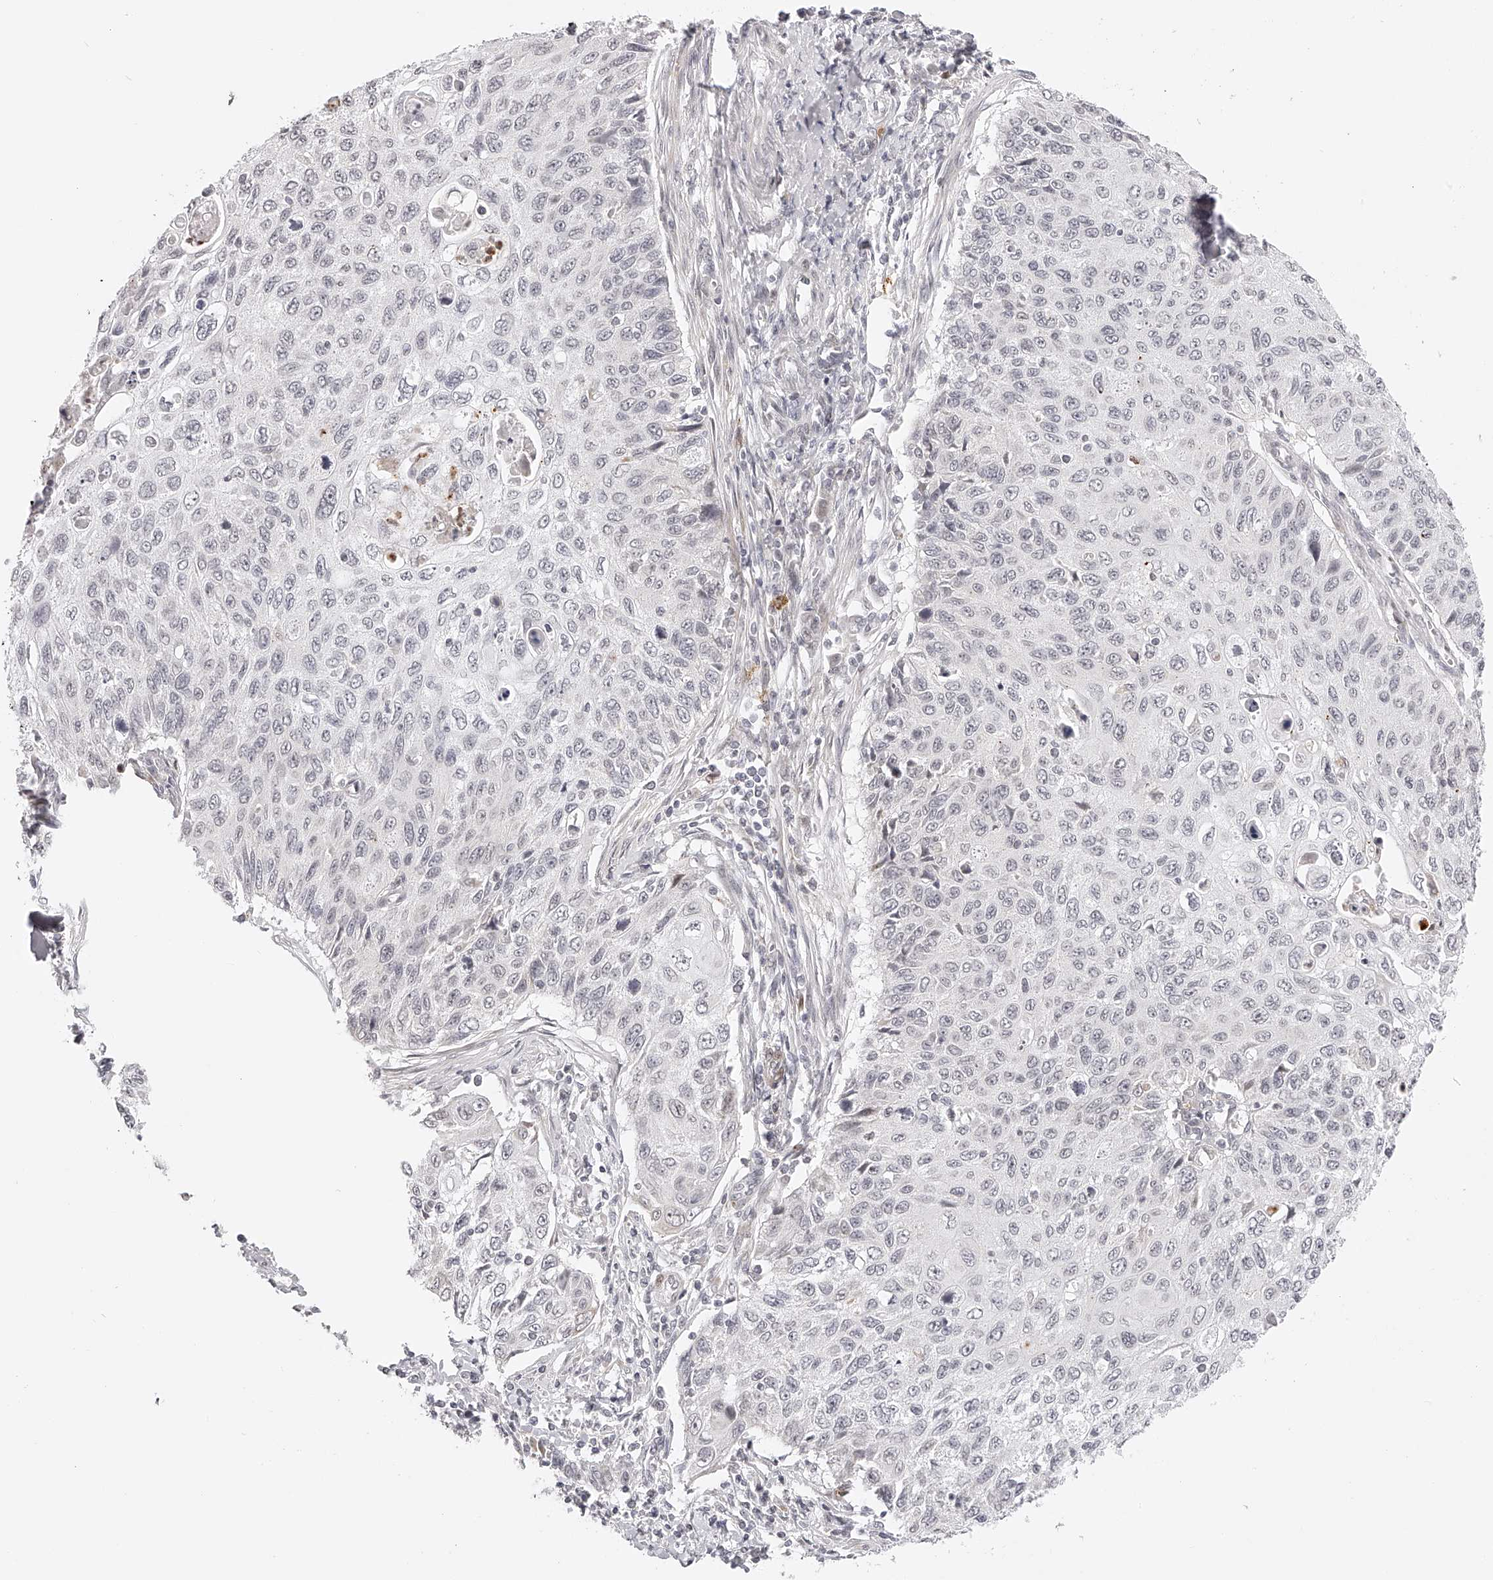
{"staining": {"intensity": "negative", "quantity": "none", "location": "none"}, "tissue": "cervical cancer", "cell_type": "Tumor cells", "image_type": "cancer", "snomed": [{"axis": "morphology", "description": "Squamous cell carcinoma, NOS"}, {"axis": "topography", "description": "Cervix"}], "caption": "Immunohistochemistry of human cervical squamous cell carcinoma demonstrates no expression in tumor cells.", "gene": "PLEKHG1", "patient": {"sex": "female", "age": 70}}